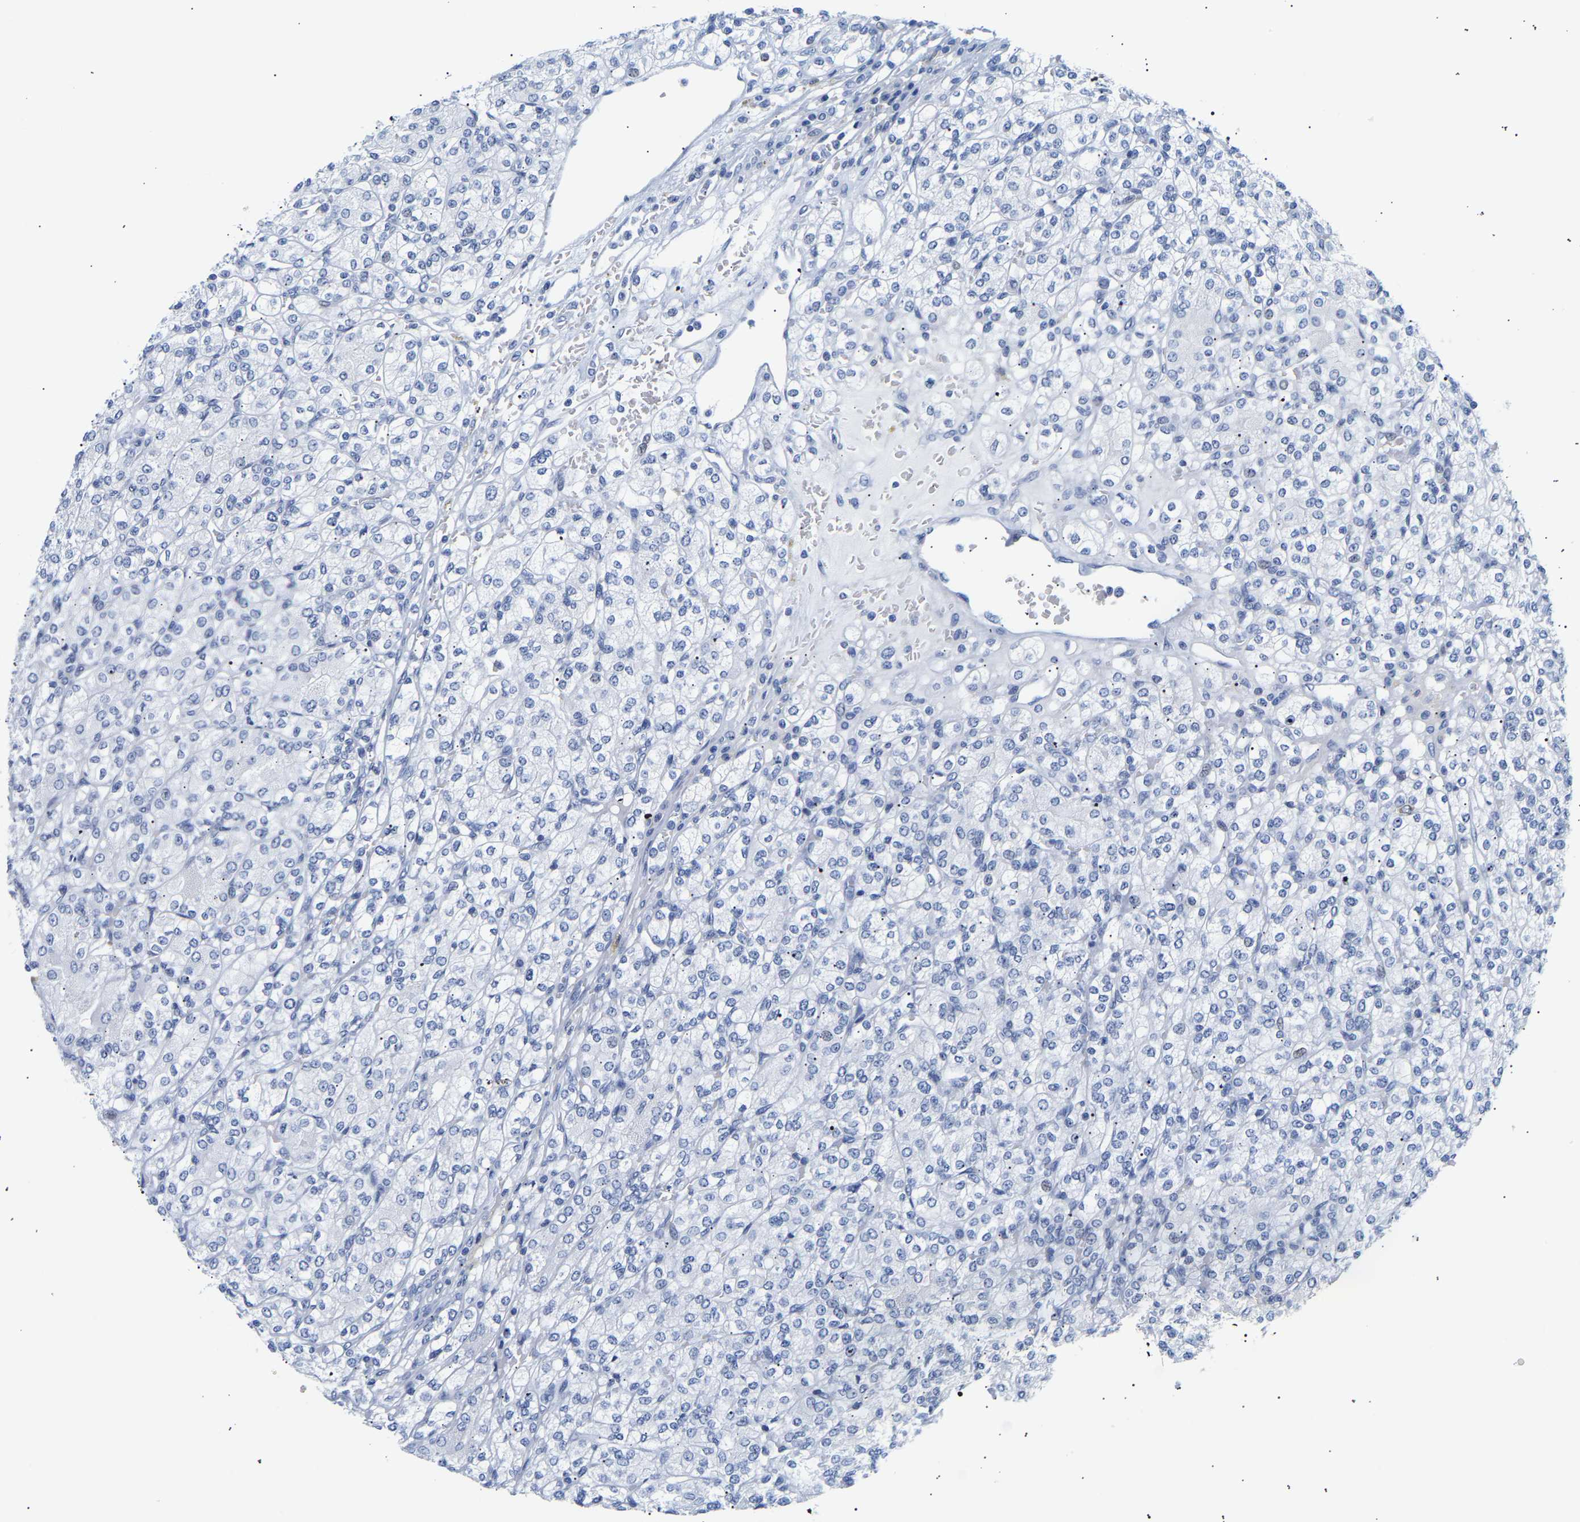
{"staining": {"intensity": "negative", "quantity": "none", "location": "none"}, "tissue": "renal cancer", "cell_type": "Tumor cells", "image_type": "cancer", "snomed": [{"axis": "morphology", "description": "Adenocarcinoma, NOS"}, {"axis": "topography", "description": "Kidney"}], "caption": "An immunohistochemistry image of adenocarcinoma (renal) is shown. There is no staining in tumor cells of adenocarcinoma (renal).", "gene": "SPINK2", "patient": {"sex": "male", "age": 77}}